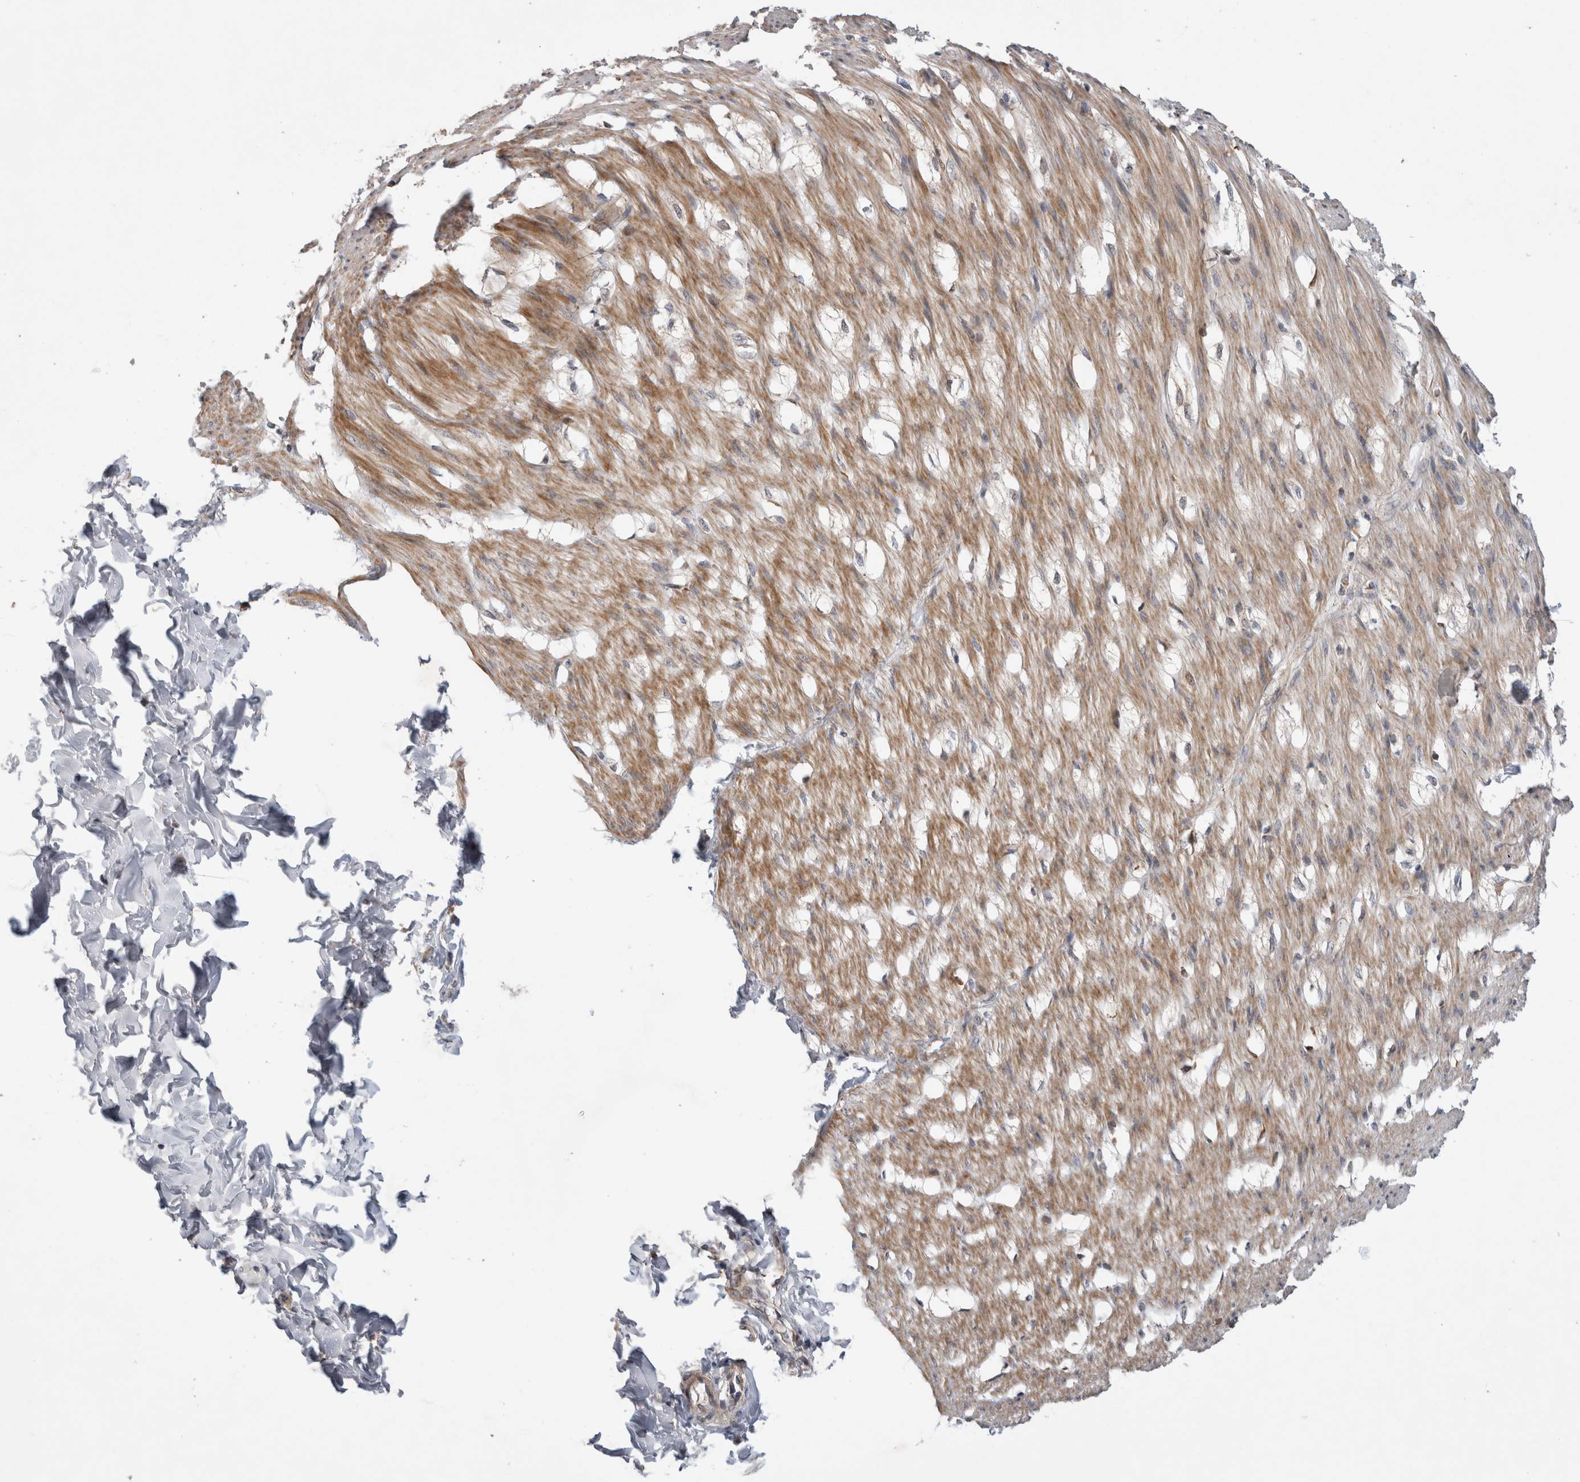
{"staining": {"intensity": "moderate", "quantity": ">75%", "location": "cytoplasmic/membranous"}, "tissue": "smooth muscle", "cell_type": "Smooth muscle cells", "image_type": "normal", "snomed": [{"axis": "morphology", "description": "Normal tissue, NOS"}, {"axis": "morphology", "description": "Adenocarcinoma, NOS"}, {"axis": "topography", "description": "Smooth muscle"}, {"axis": "topography", "description": "Colon"}], "caption": "Immunohistochemistry (IHC) photomicrograph of unremarkable smooth muscle stained for a protein (brown), which exhibits medium levels of moderate cytoplasmic/membranous positivity in about >75% of smooth muscle cells.", "gene": "KCNIP1", "patient": {"sex": "male", "age": 14}}